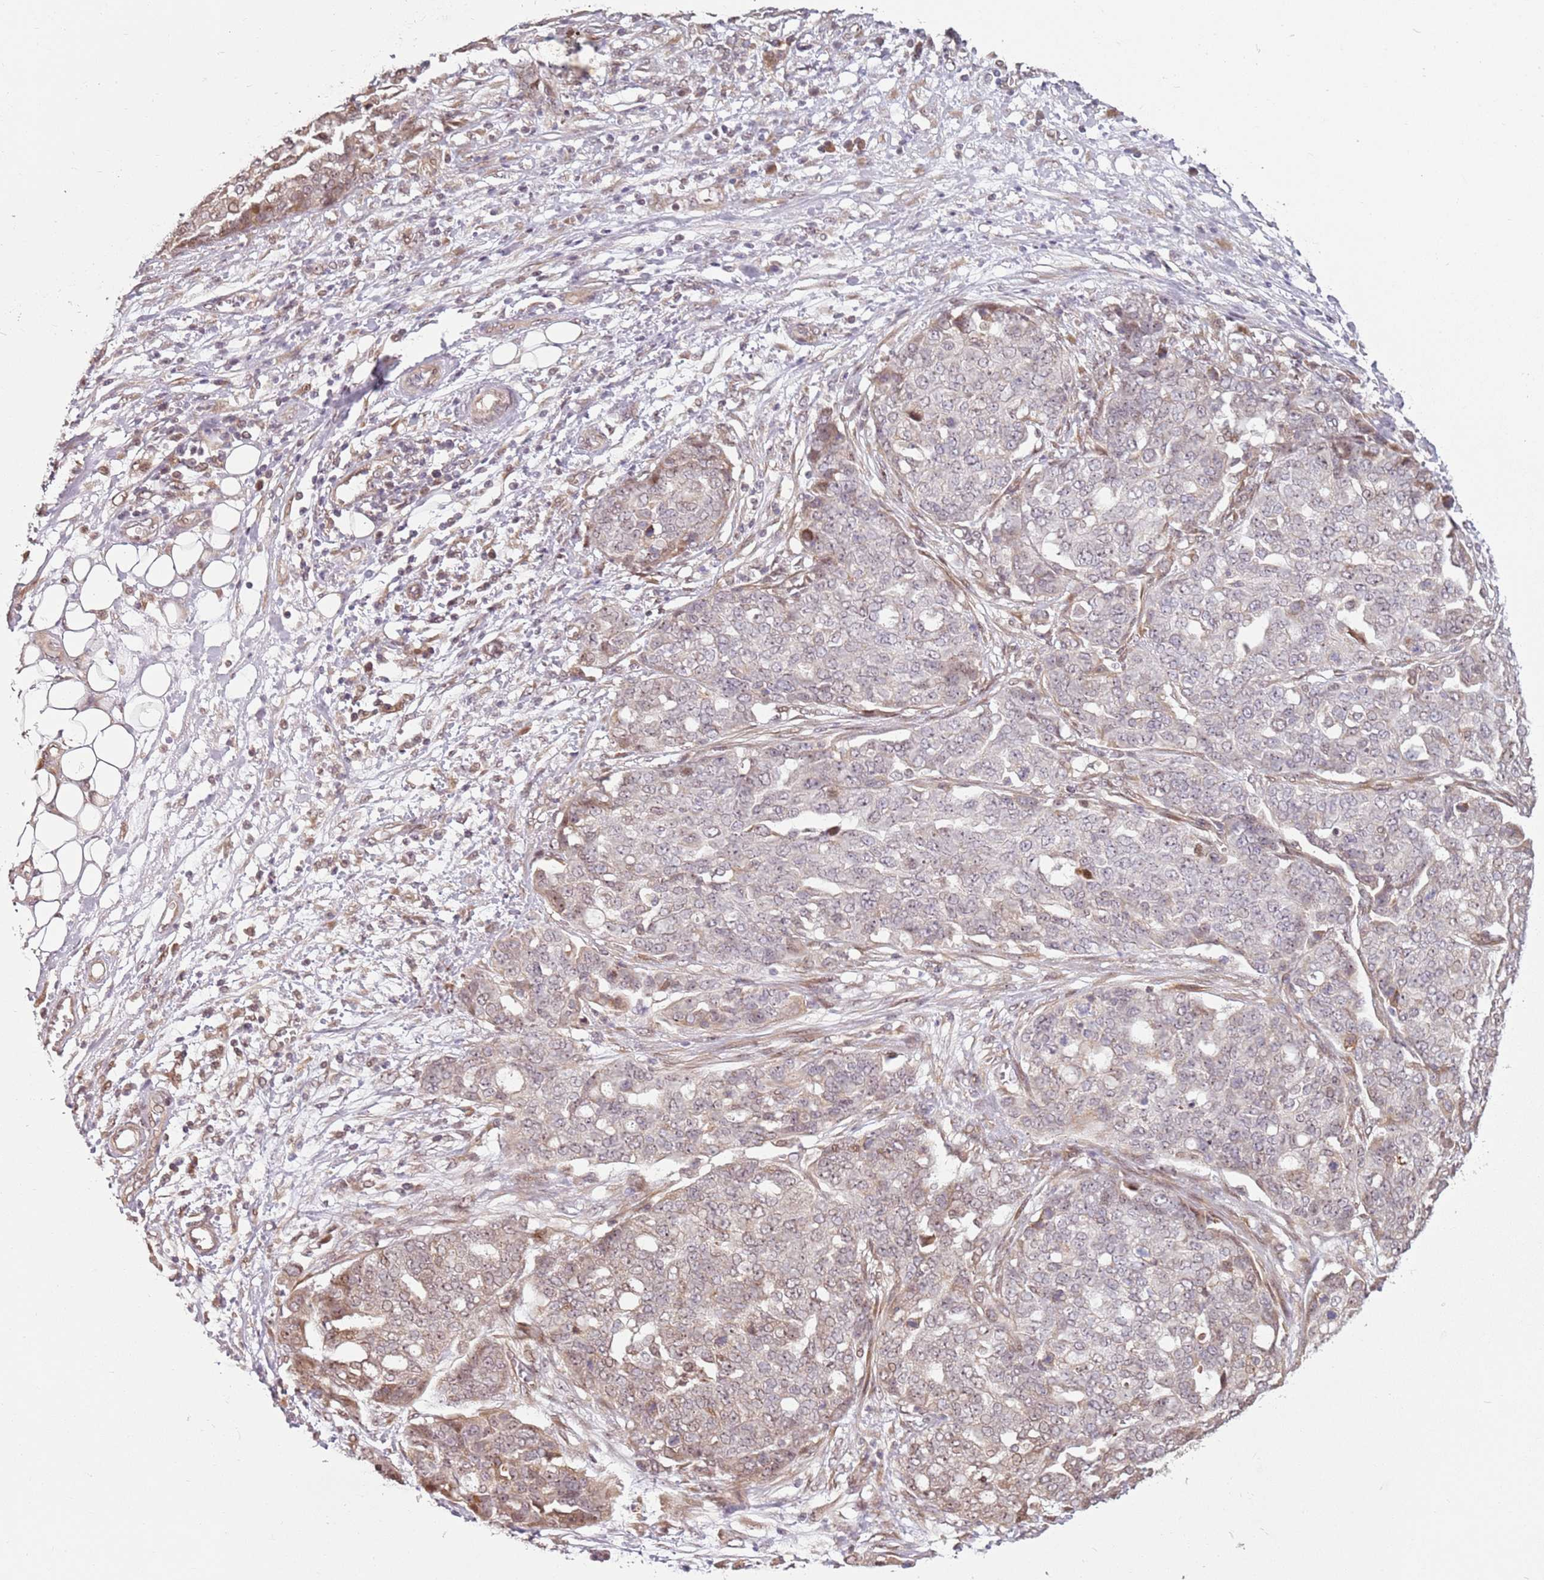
{"staining": {"intensity": "moderate", "quantity": "<25%", "location": "cytoplasmic/membranous,nuclear"}, "tissue": "ovarian cancer", "cell_type": "Tumor cells", "image_type": "cancer", "snomed": [{"axis": "morphology", "description": "Cystadenocarcinoma, serous, NOS"}, {"axis": "topography", "description": "Soft tissue"}, {"axis": "topography", "description": "Ovary"}], "caption": "Immunohistochemical staining of human ovarian cancer demonstrates low levels of moderate cytoplasmic/membranous and nuclear protein positivity in approximately <25% of tumor cells.", "gene": "CHURC1", "patient": {"sex": "female", "age": 57}}